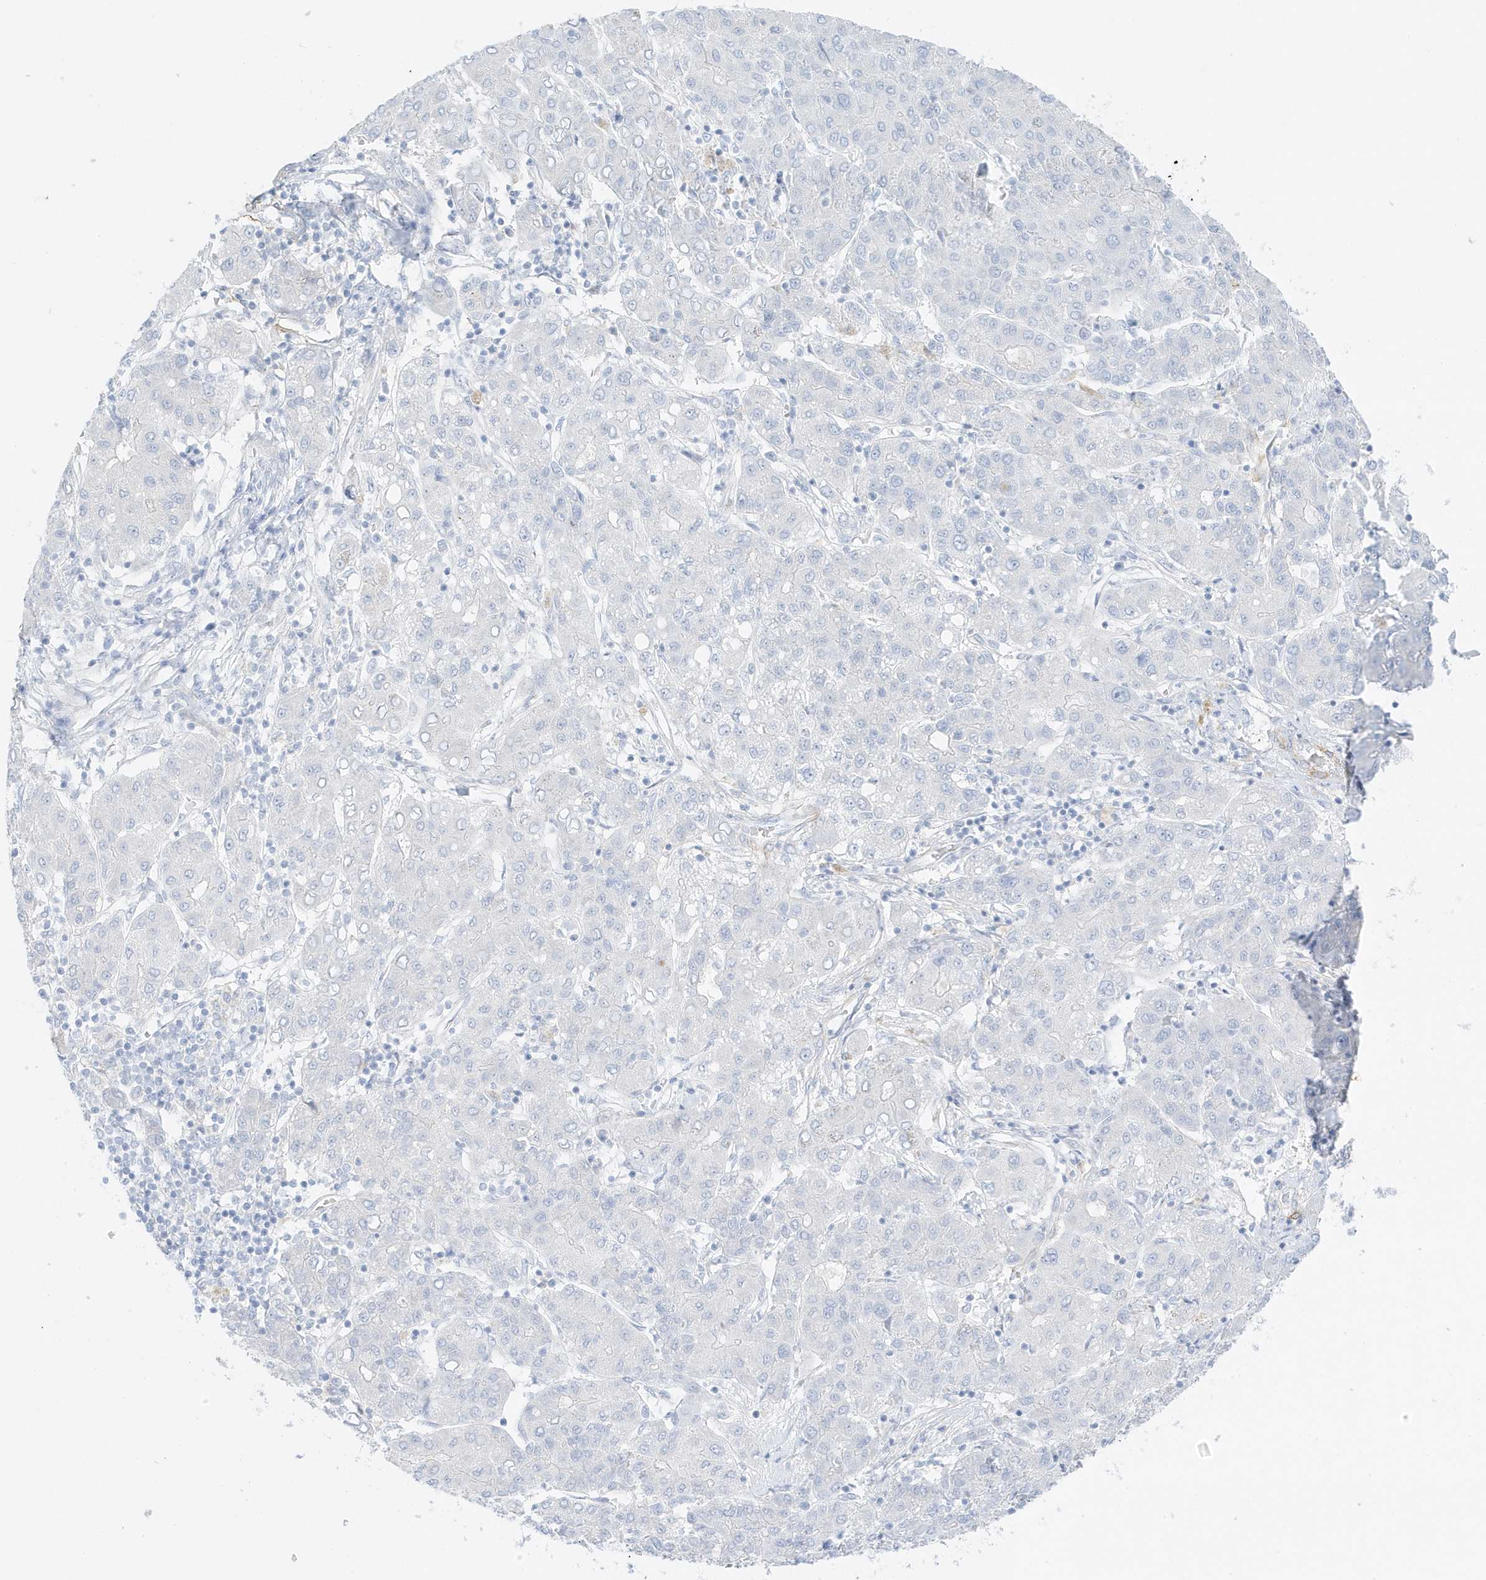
{"staining": {"intensity": "negative", "quantity": "none", "location": "none"}, "tissue": "liver cancer", "cell_type": "Tumor cells", "image_type": "cancer", "snomed": [{"axis": "morphology", "description": "Carcinoma, Hepatocellular, NOS"}, {"axis": "topography", "description": "Liver"}], "caption": "Protein analysis of liver hepatocellular carcinoma reveals no significant expression in tumor cells.", "gene": "SLC22A13", "patient": {"sex": "male", "age": 65}}